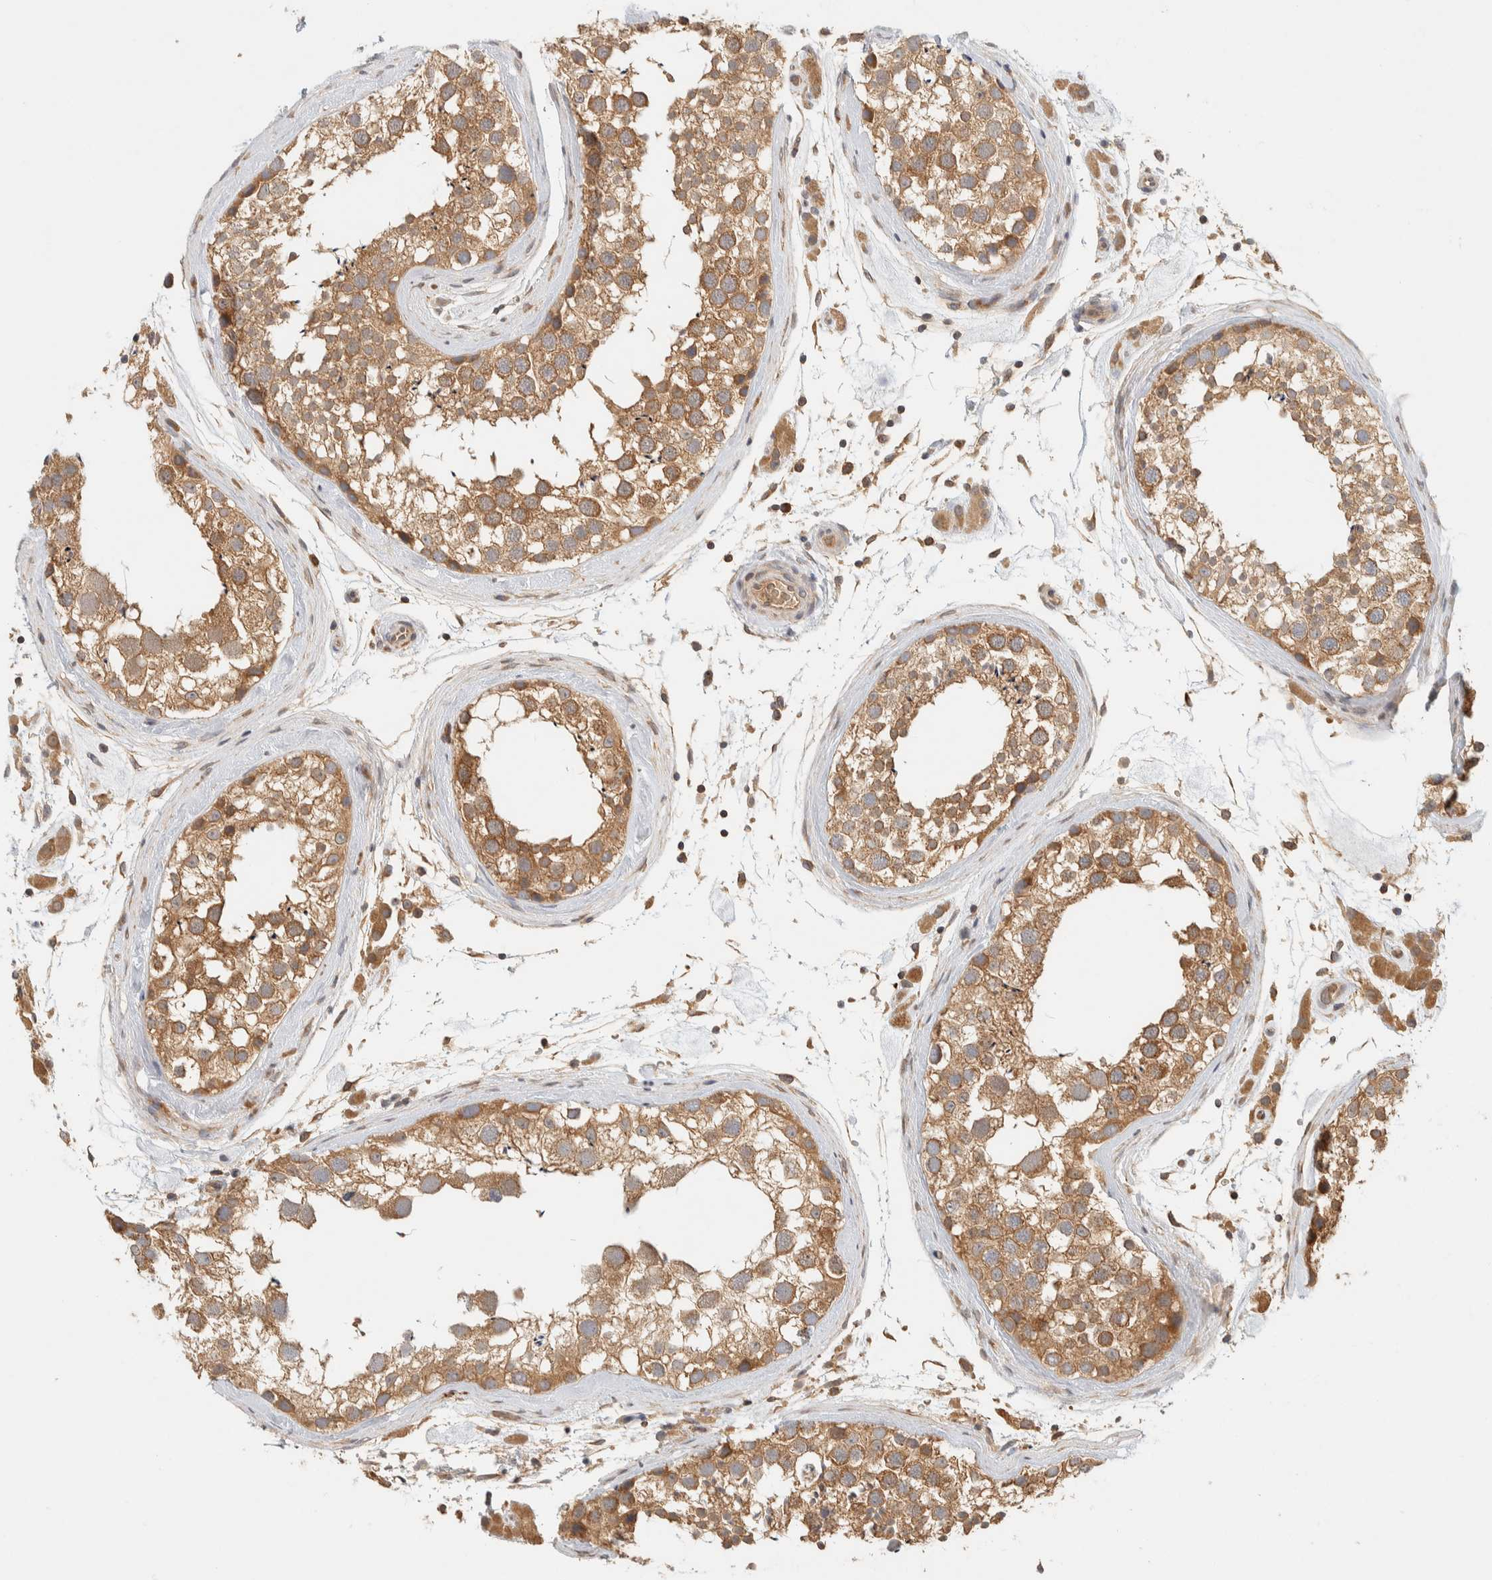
{"staining": {"intensity": "moderate", "quantity": ">75%", "location": "cytoplasmic/membranous"}, "tissue": "testis", "cell_type": "Cells in seminiferous ducts", "image_type": "normal", "snomed": [{"axis": "morphology", "description": "Normal tissue, NOS"}, {"axis": "topography", "description": "Testis"}], "caption": "This photomicrograph reveals immunohistochemistry staining of benign testis, with medium moderate cytoplasmic/membranous expression in about >75% of cells in seminiferous ducts.", "gene": "TTI2", "patient": {"sex": "male", "age": 46}}